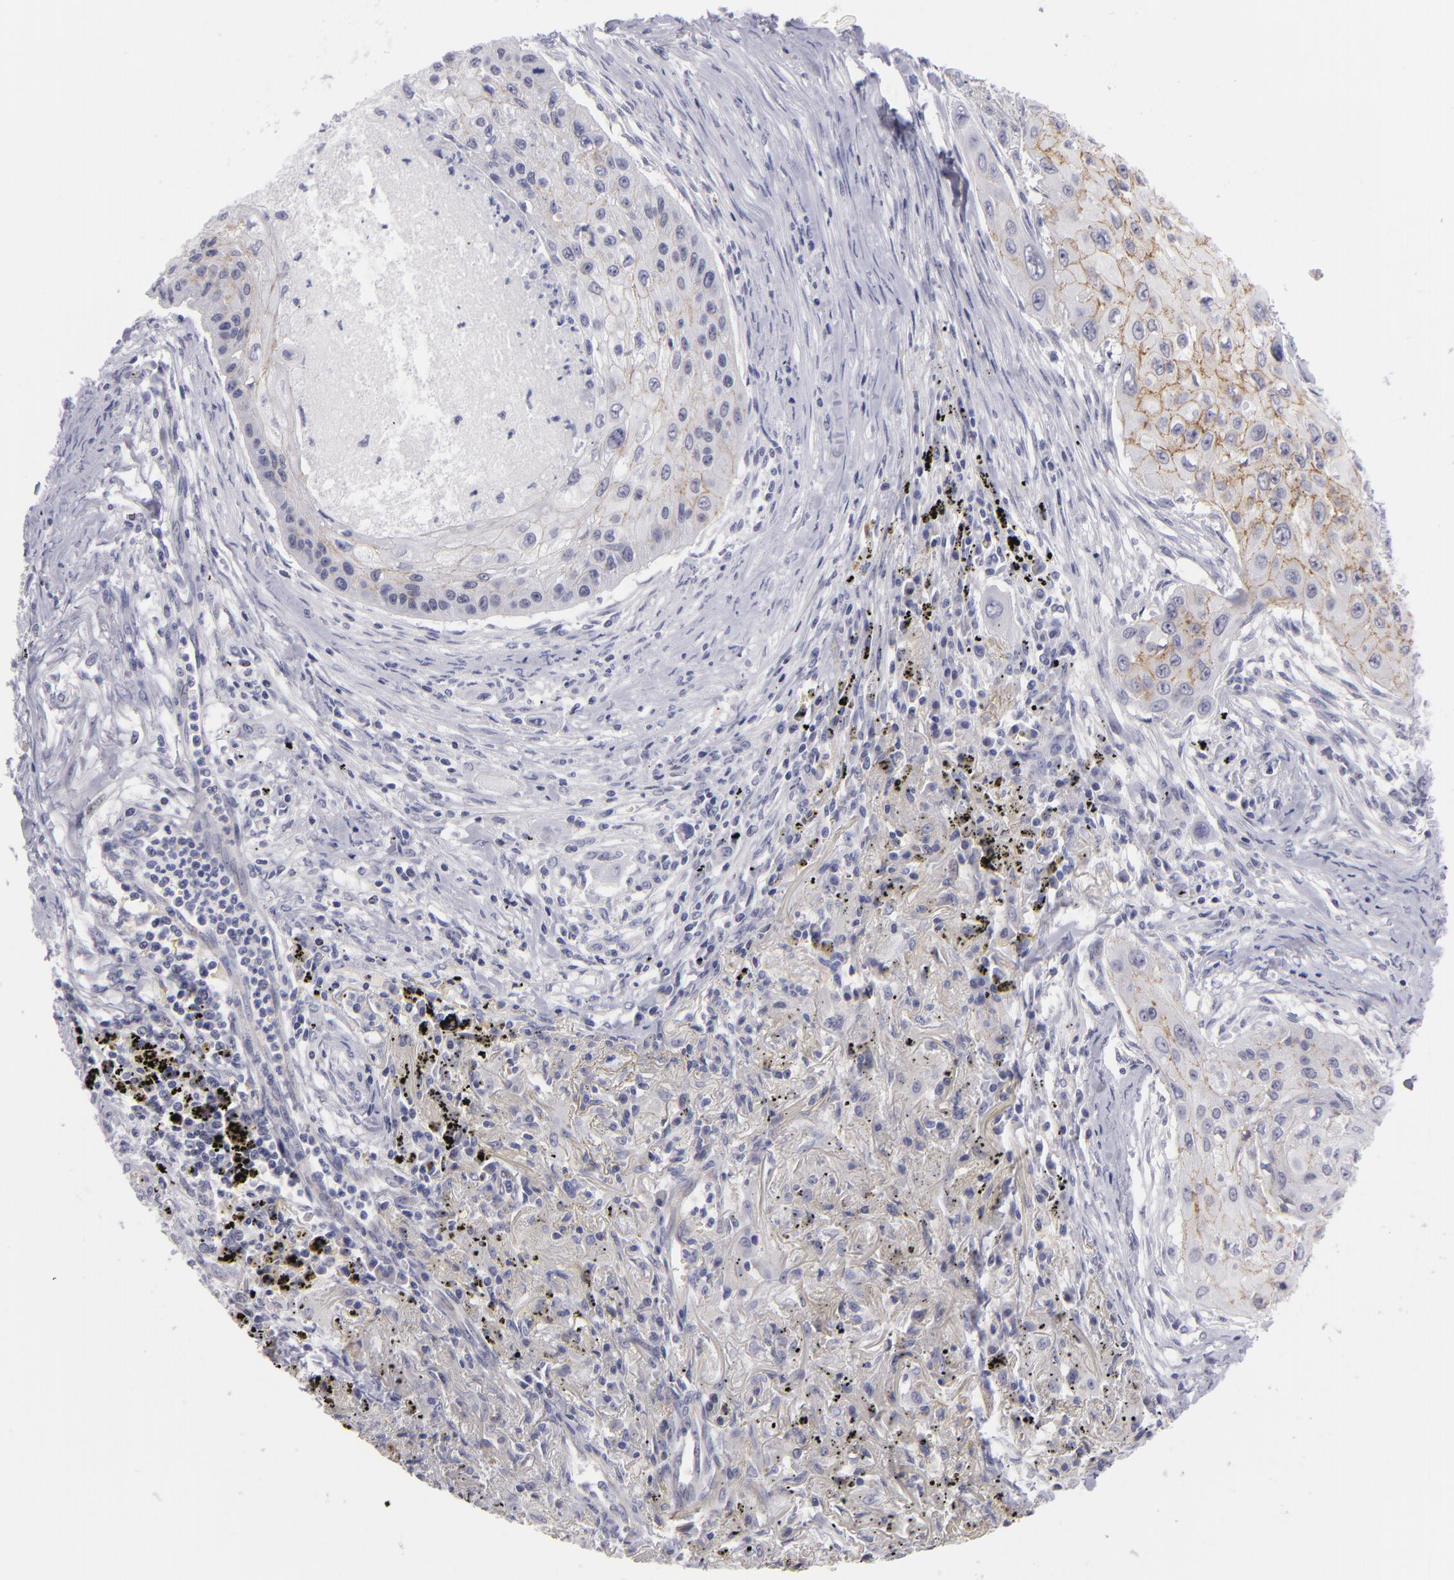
{"staining": {"intensity": "weak", "quantity": "<25%", "location": "cytoplasmic/membranous"}, "tissue": "lung cancer", "cell_type": "Tumor cells", "image_type": "cancer", "snomed": [{"axis": "morphology", "description": "Squamous cell carcinoma, NOS"}, {"axis": "topography", "description": "Lung"}], "caption": "Immunohistochemistry (IHC) of lung squamous cell carcinoma shows no staining in tumor cells.", "gene": "CTNNB1", "patient": {"sex": "male", "age": 71}}